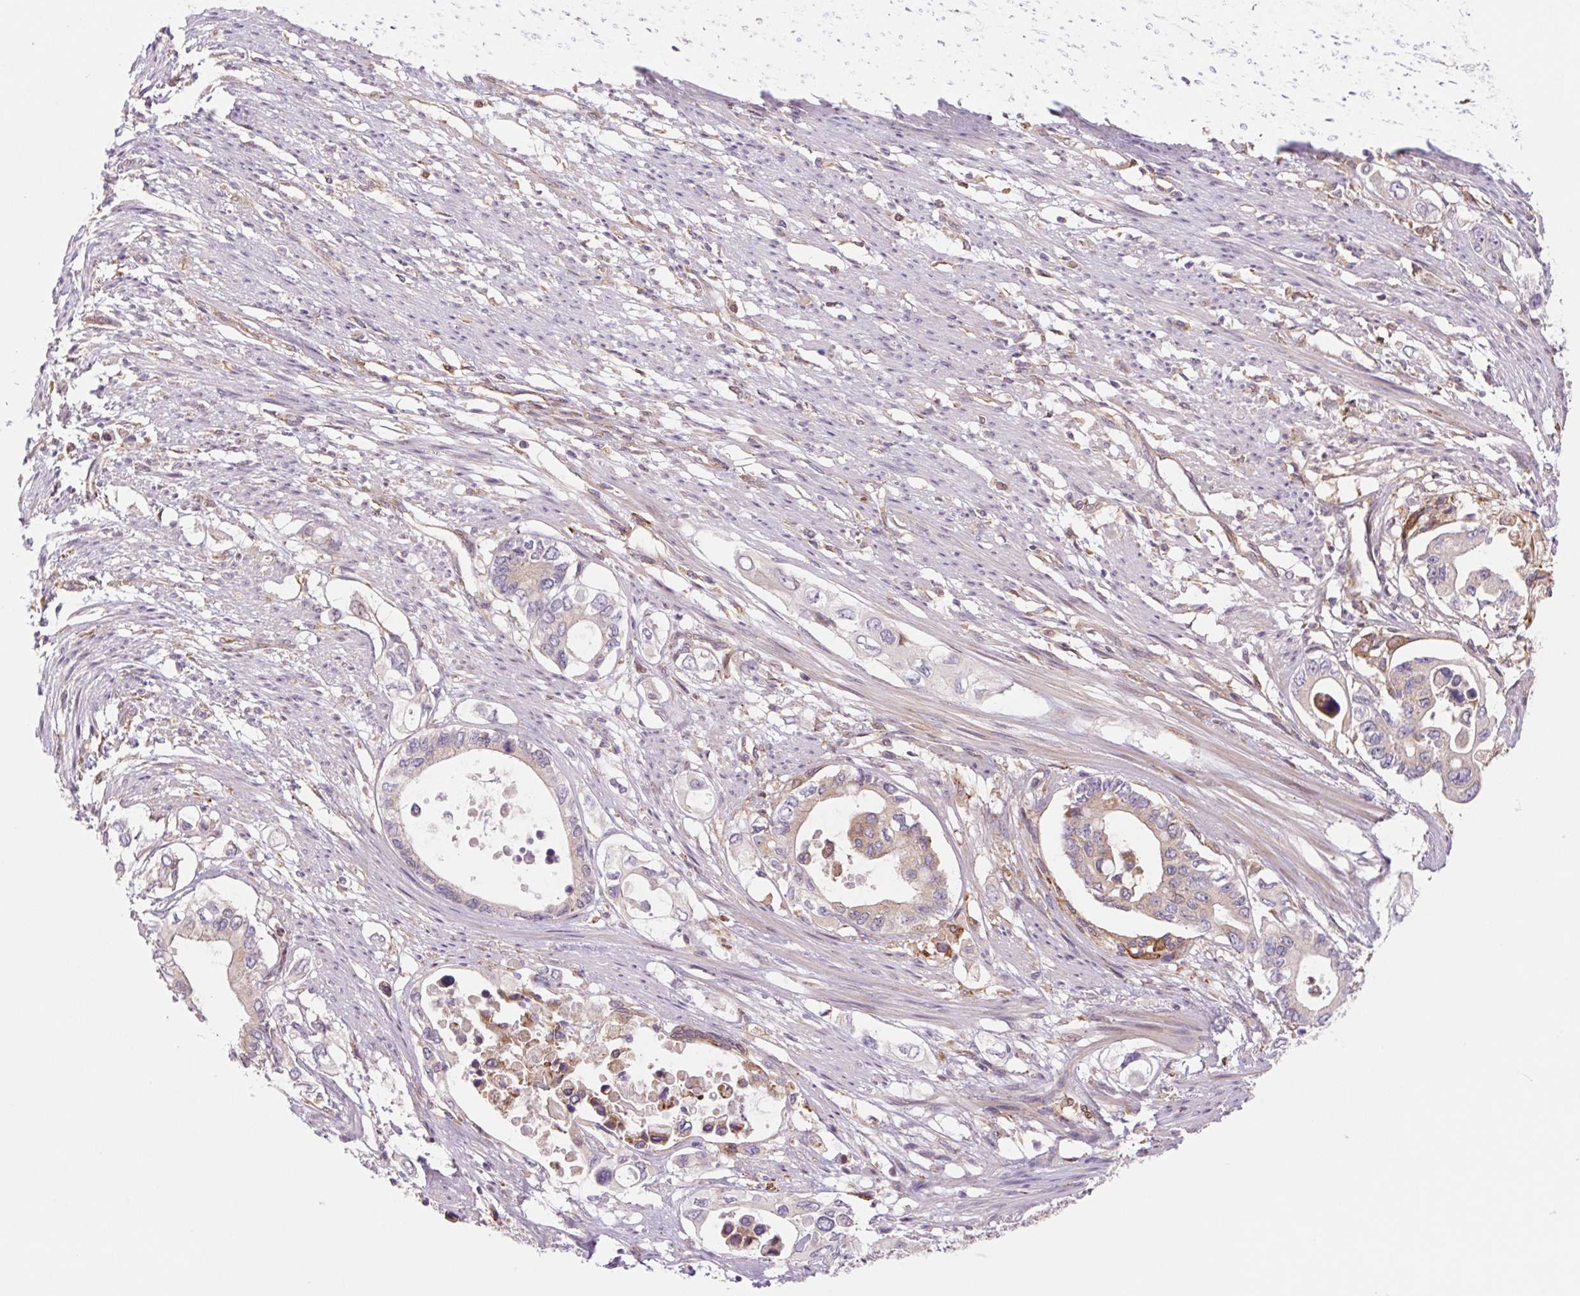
{"staining": {"intensity": "negative", "quantity": "none", "location": "none"}, "tissue": "pancreatic cancer", "cell_type": "Tumor cells", "image_type": "cancer", "snomed": [{"axis": "morphology", "description": "Adenocarcinoma, NOS"}, {"axis": "topography", "description": "Pancreas"}], "caption": "Immunohistochemical staining of human adenocarcinoma (pancreatic) exhibits no significant staining in tumor cells.", "gene": "KLHL20", "patient": {"sex": "female", "age": 63}}